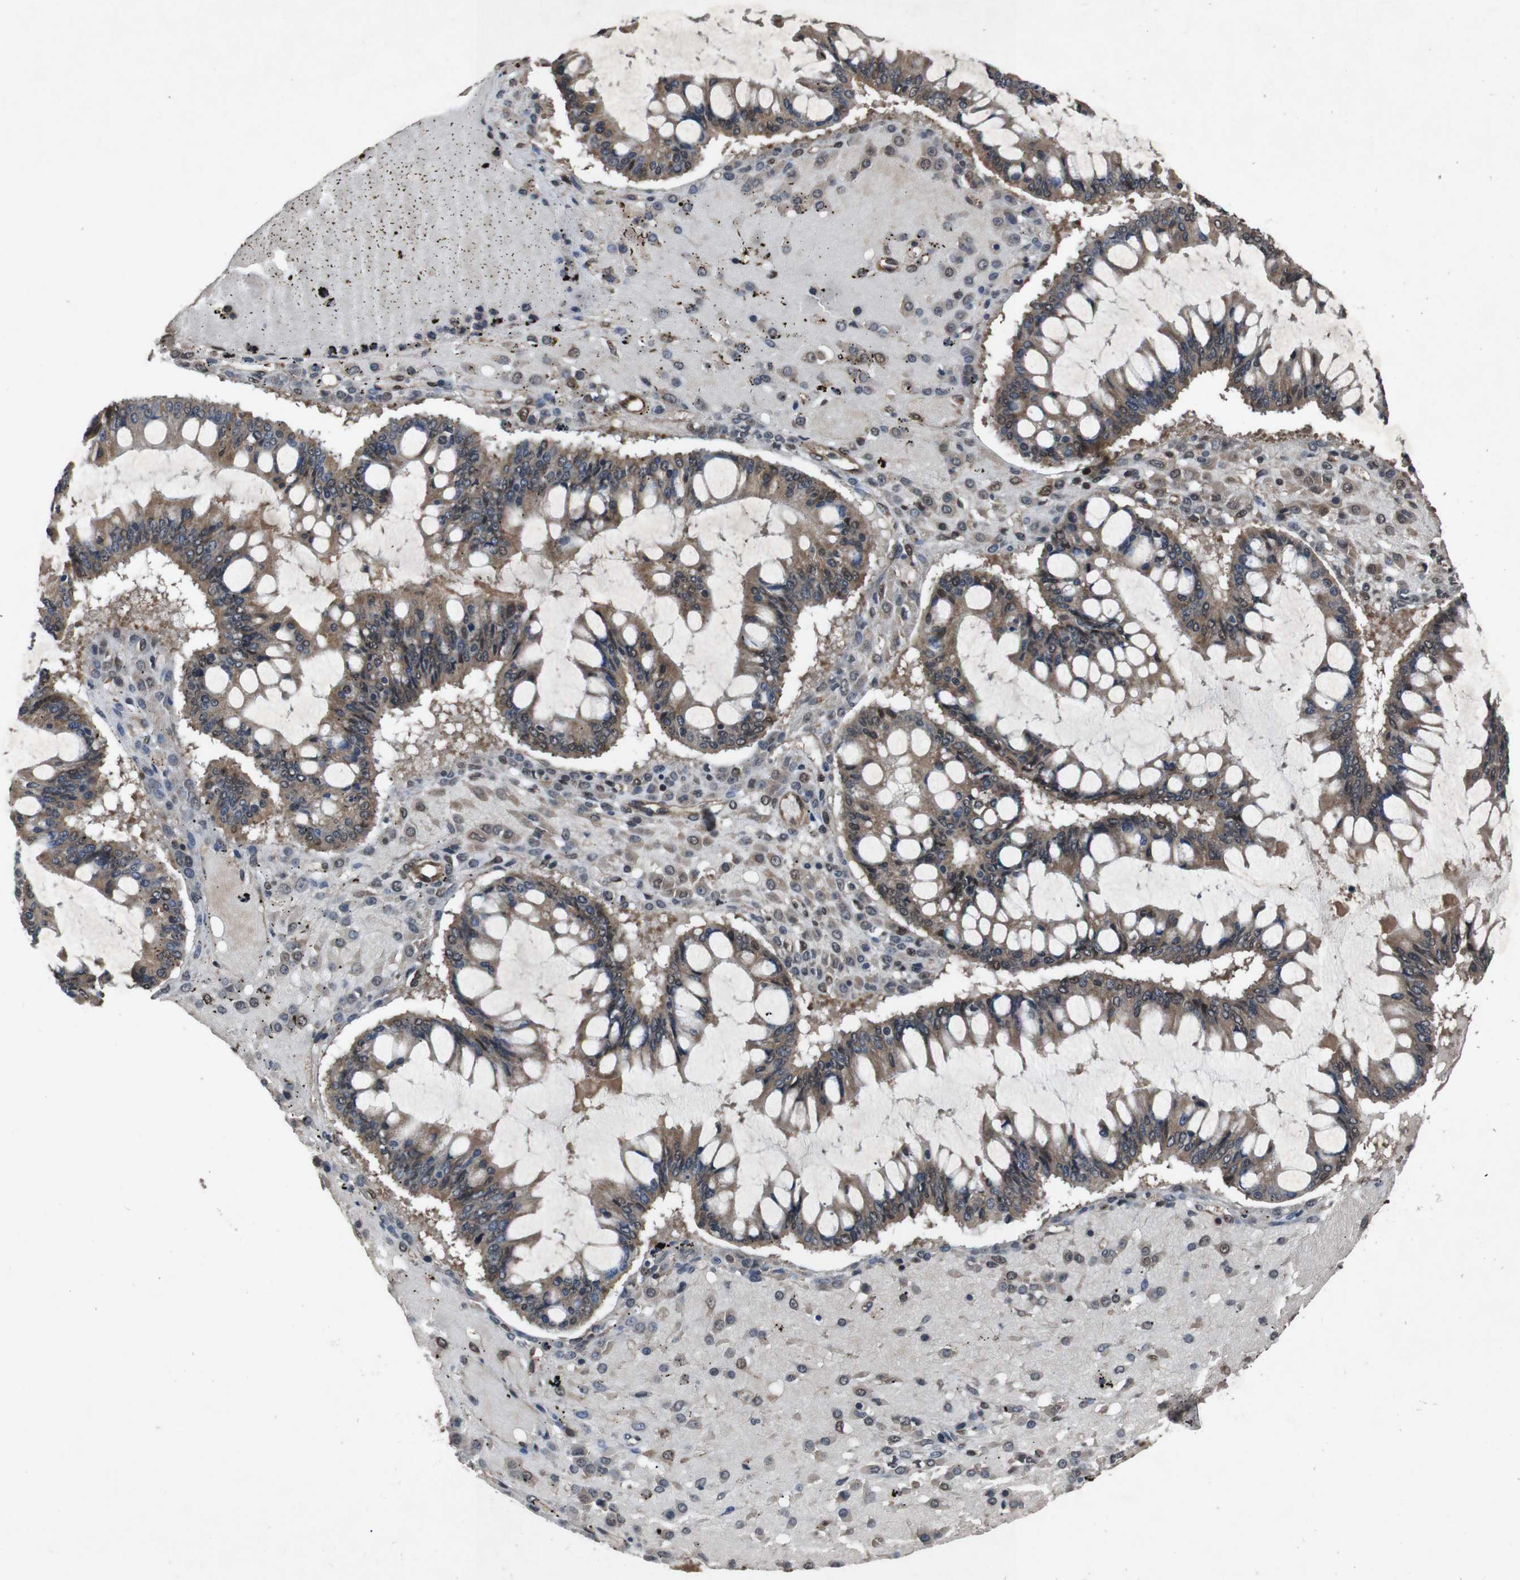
{"staining": {"intensity": "moderate", "quantity": ">75%", "location": "cytoplasmic/membranous"}, "tissue": "ovarian cancer", "cell_type": "Tumor cells", "image_type": "cancer", "snomed": [{"axis": "morphology", "description": "Cystadenocarcinoma, mucinous, NOS"}, {"axis": "topography", "description": "Ovary"}], "caption": "Immunohistochemical staining of ovarian cancer (mucinous cystadenocarcinoma) exhibits moderate cytoplasmic/membranous protein staining in about >75% of tumor cells. (Brightfield microscopy of DAB IHC at high magnification).", "gene": "SOCS1", "patient": {"sex": "female", "age": 73}}